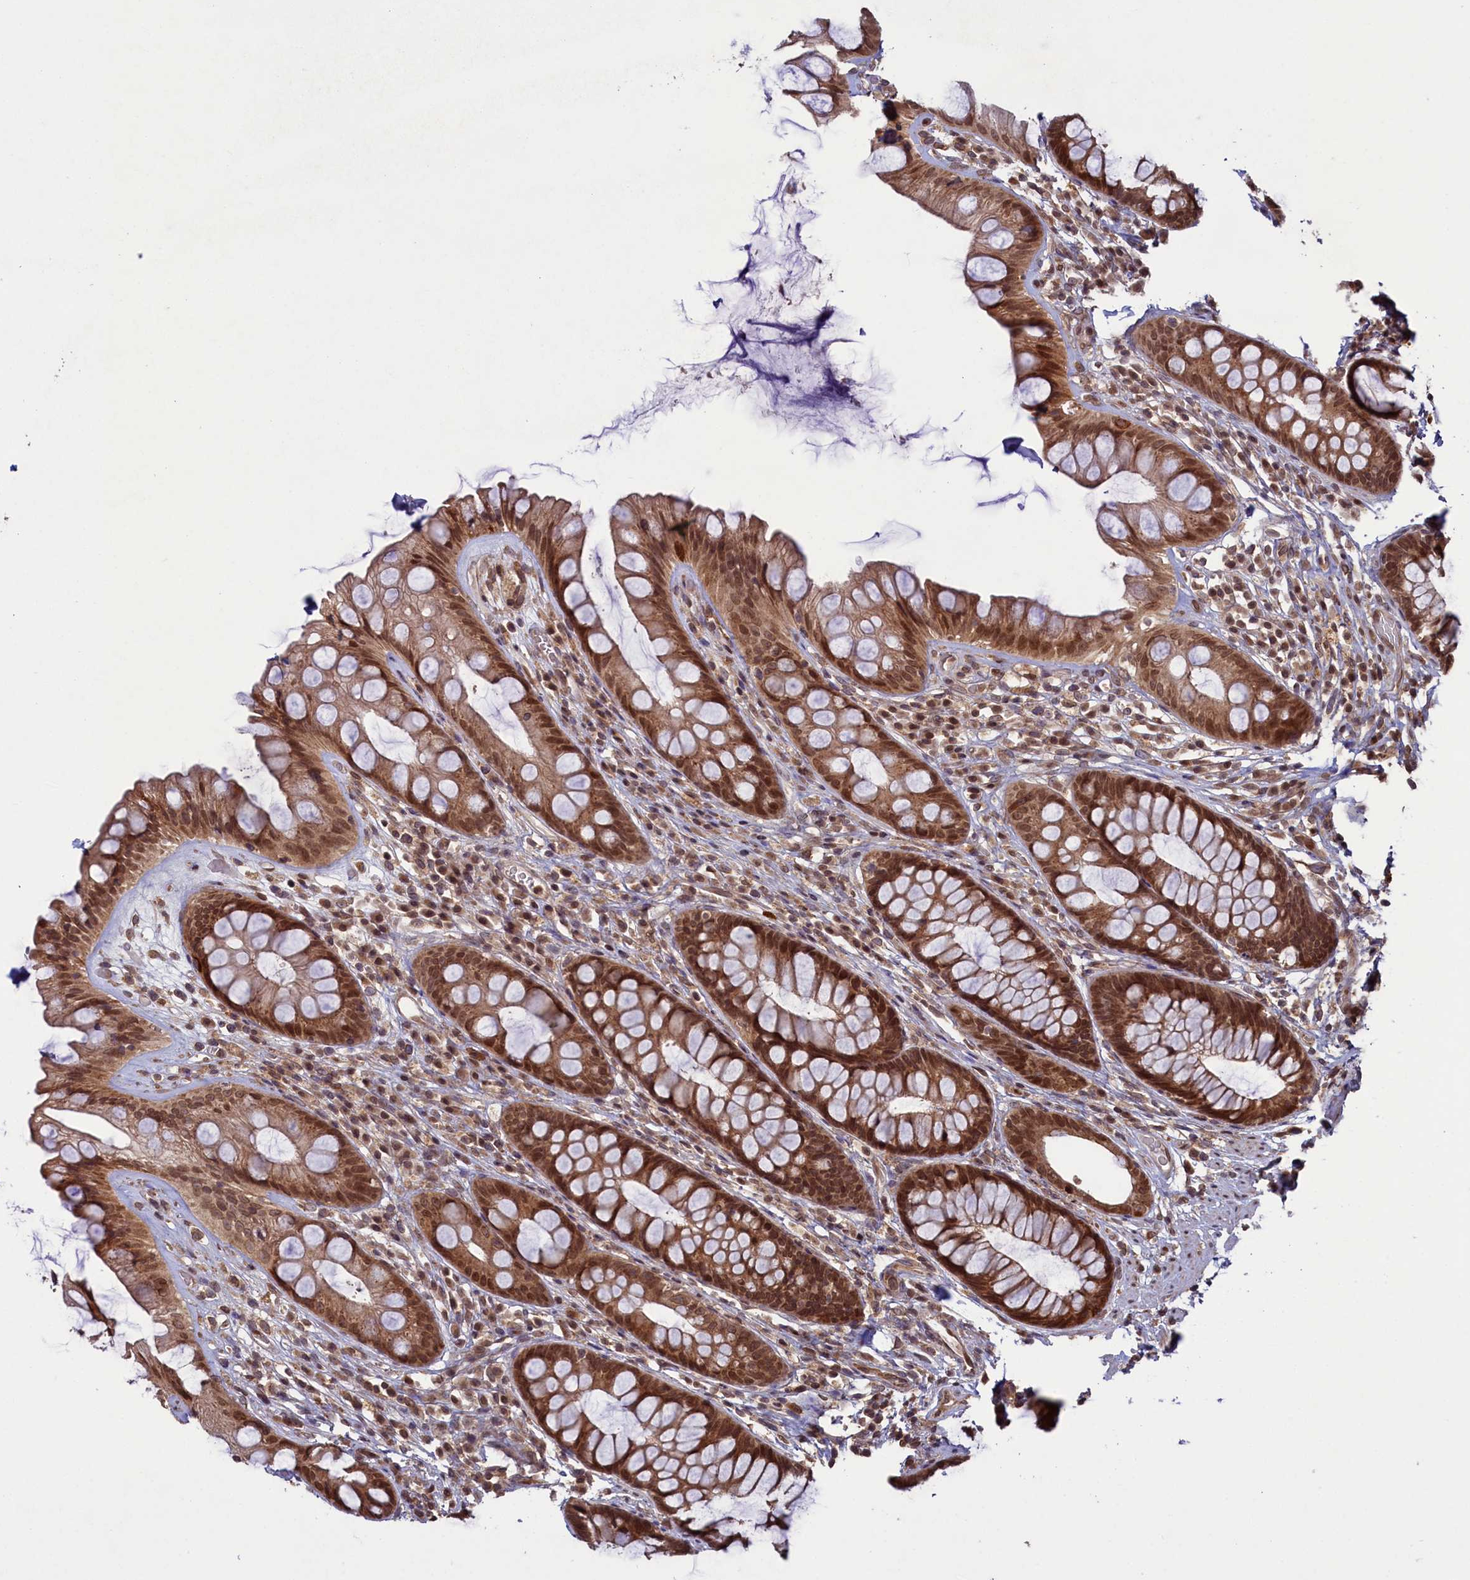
{"staining": {"intensity": "moderate", "quantity": ">75%", "location": "cytoplasmic/membranous,nuclear"}, "tissue": "rectum", "cell_type": "Glandular cells", "image_type": "normal", "snomed": [{"axis": "morphology", "description": "Normal tissue, NOS"}, {"axis": "topography", "description": "Rectum"}], "caption": "Glandular cells display medium levels of moderate cytoplasmic/membranous,nuclear staining in approximately >75% of cells in benign rectum.", "gene": "NAE1", "patient": {"sex": "male", "age": 74}}